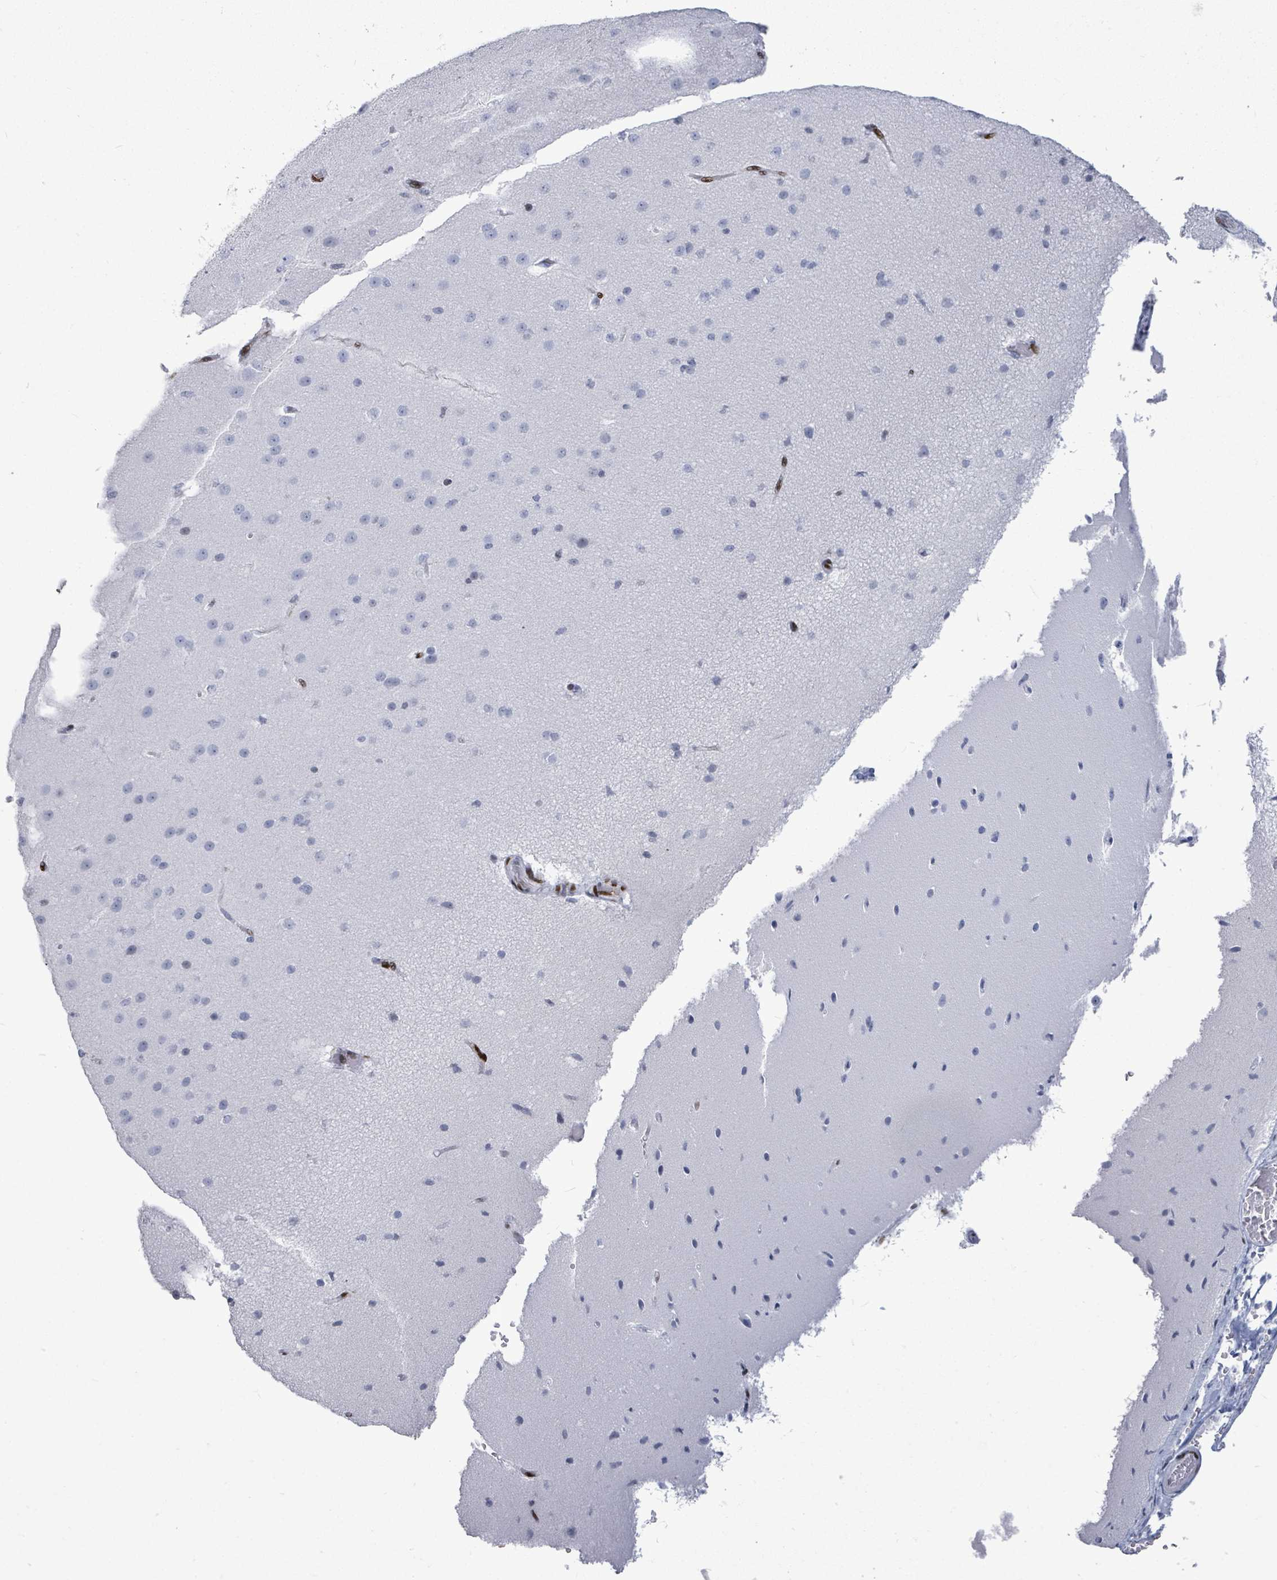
{"staining": {"intensity": "moderate", "quantity": "<25%", "location": "nuclear"}, "tissue": "cerebral cortex", "cell_type": "Endothelial cells", "image_type": "normal", "snomed": [{"axis": "morphology", "description": "Normal tissue, NOS"}, {"axis": "morphology", "description": "Developmental malformation"}, {"axis": "topography", "description": "Cerebral cortex"}], "caption": "This histopathology image demonstrates benign cerebral cortex stained with IHC to label a protein in brown. The nuclear of endothelial cells show moderate positivity for the protein. Nuclei are counter-stained blue.", "gene": "MALL", "patient": {"sex": "female", "age": 30}}